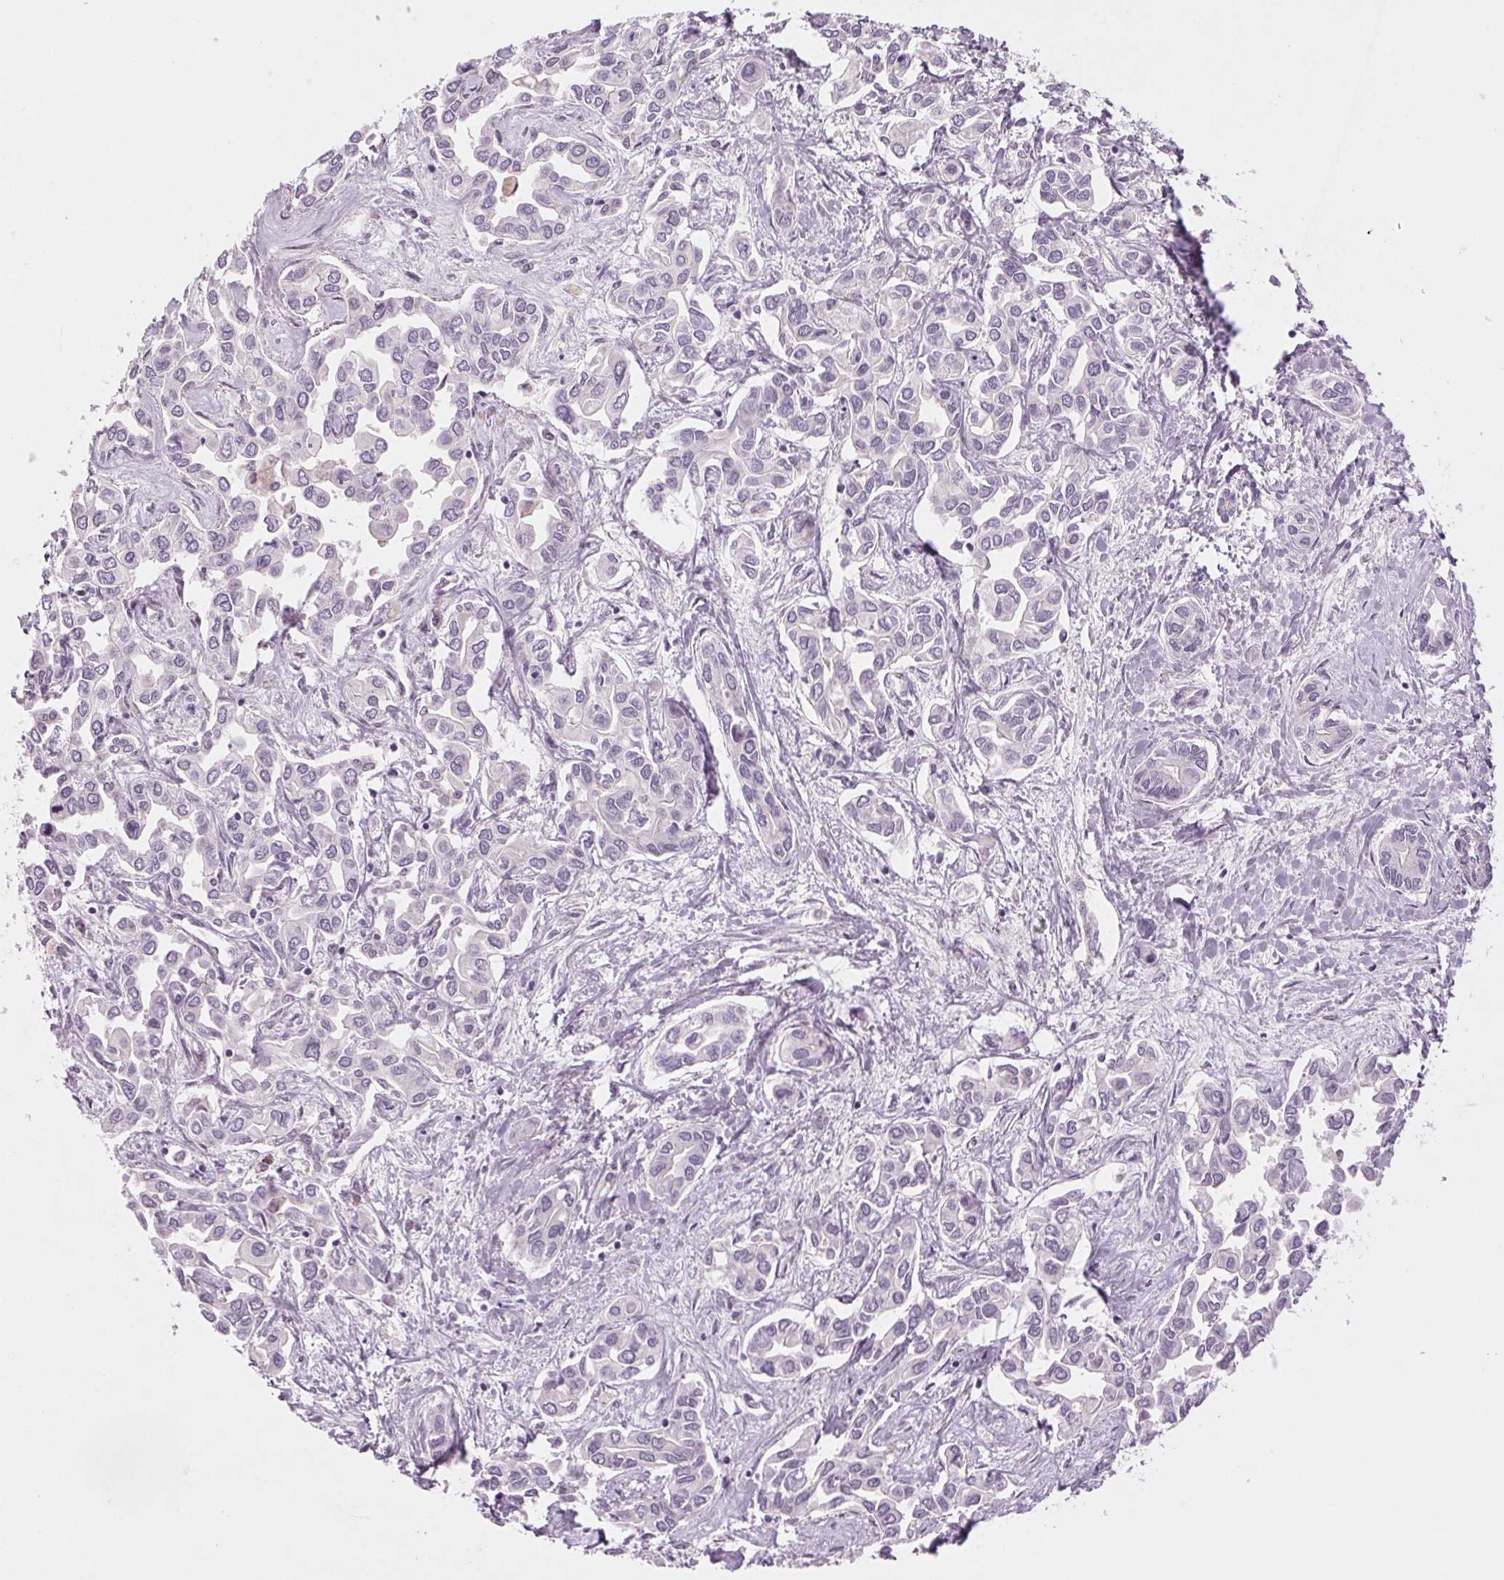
{"staining": {"intensity": "negative", "quantity": "none", "location": "none"}, "tissue": "liver cancer", "cell_type": "Tumor cells", "image_type": "cancer", "snomed": [{"axis": "morphology", "description": "Cholangiocarcinoma"}, {"axis": "topography", "description": "Liver"}], "caption": "Immunohistochemical staining of liver cancer (cholangiocarcinoma) displays no significant staining in tumor cells.", "gene": "HSF5", "patient": {"sex": "female", "age": 64}}